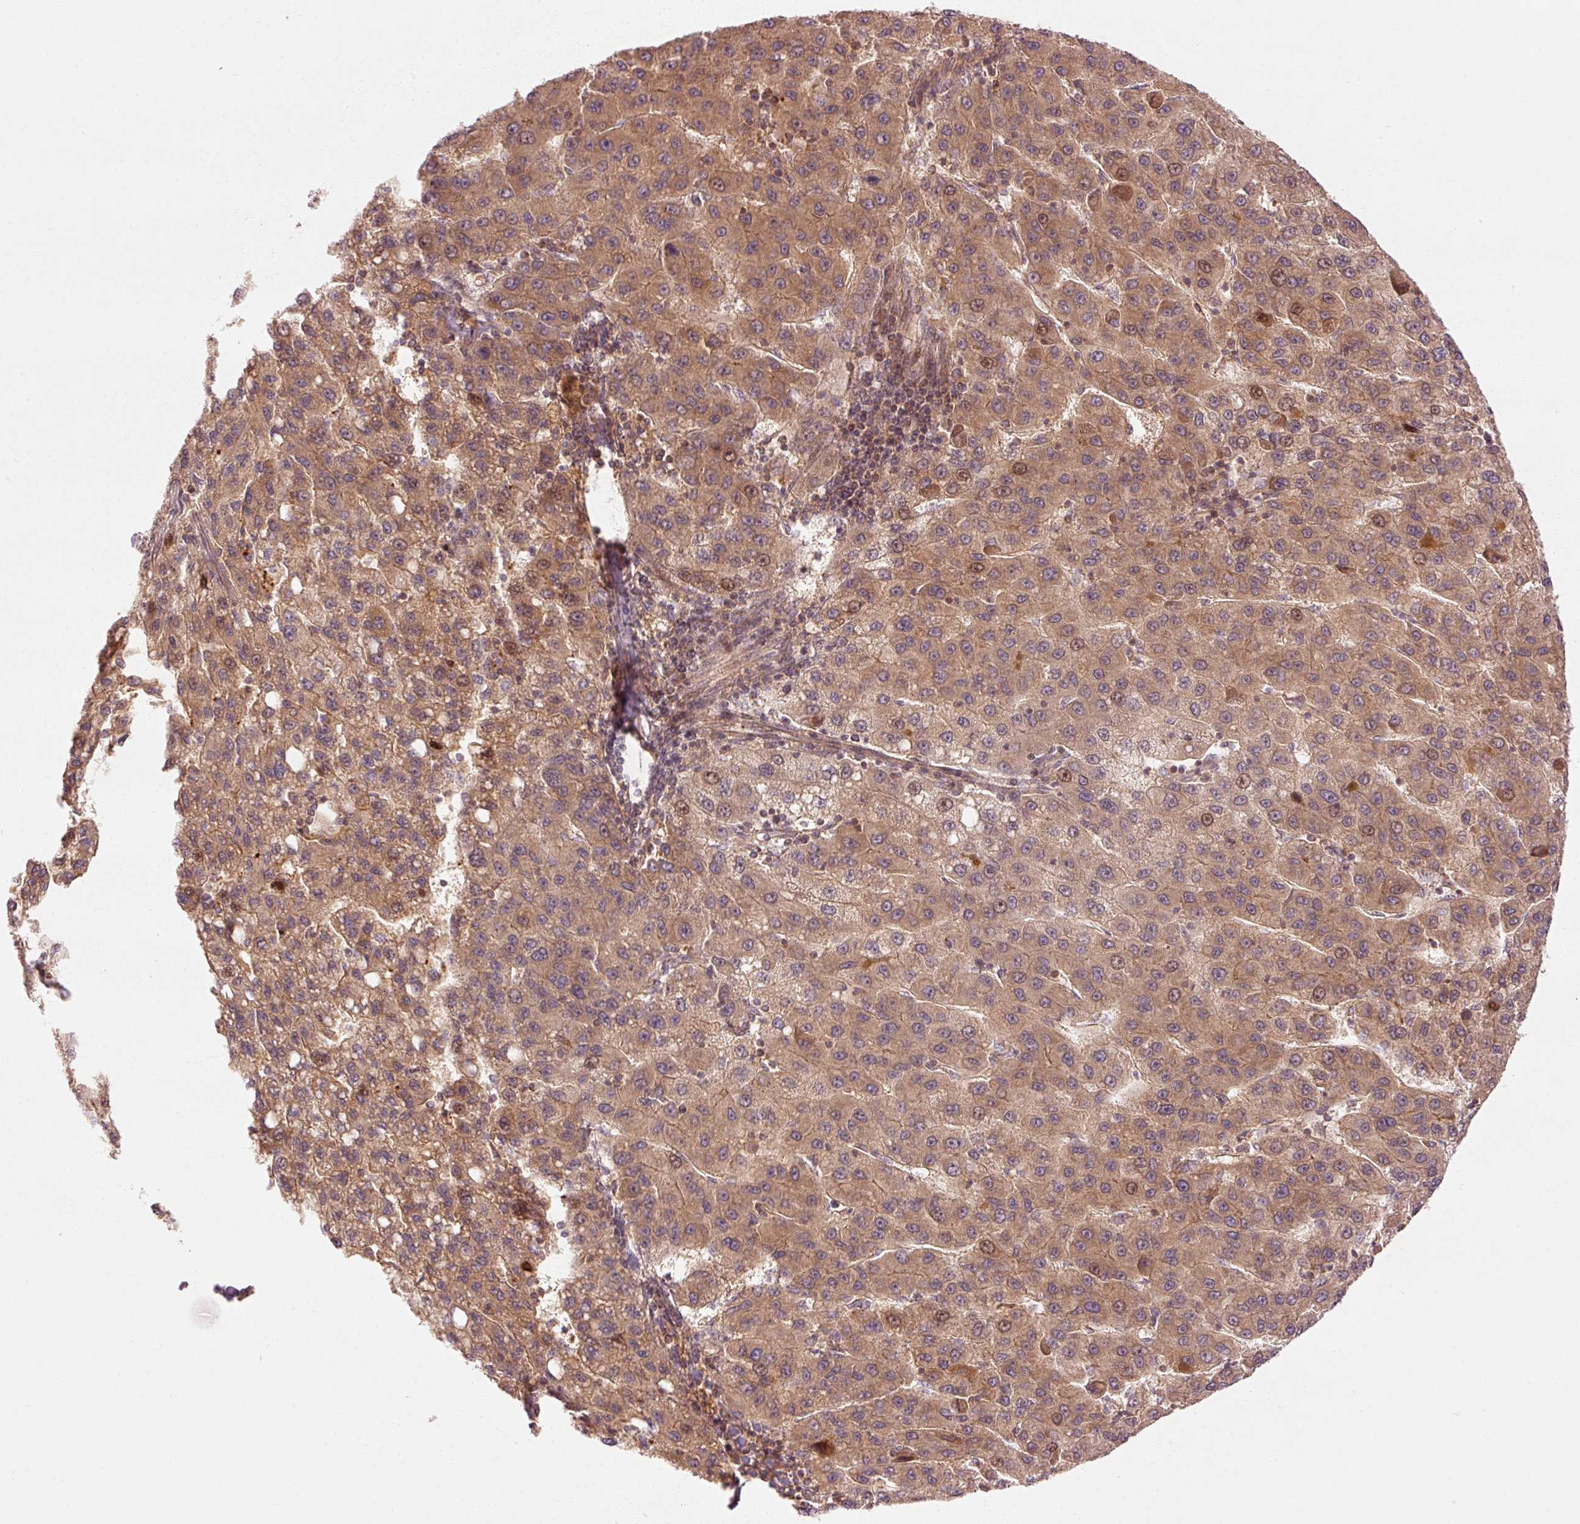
{"staining": {"intensity": "weak", "quantity": ">75%", "location": "cytoplasmic/membranous,nuclear"}, "tissue": "liver cancer", "cell_type": "Tumor cells", "image_type": "cancer", "snomed": [{"axis": "morphology", "description": "Carcinoma, Hepatocellular, NOS"}, {"axis": "topography", "description": "Liver"}], "caption": "Brown immunohistochemical staining in human liver hepatocellular carcinoma demonstrates weak cytoplasmic/membranous and nuclear expression in approximately >75% of tumor cells.", "gene": "CTNNA1", "patient": {"sex": "female", "age": 82}}